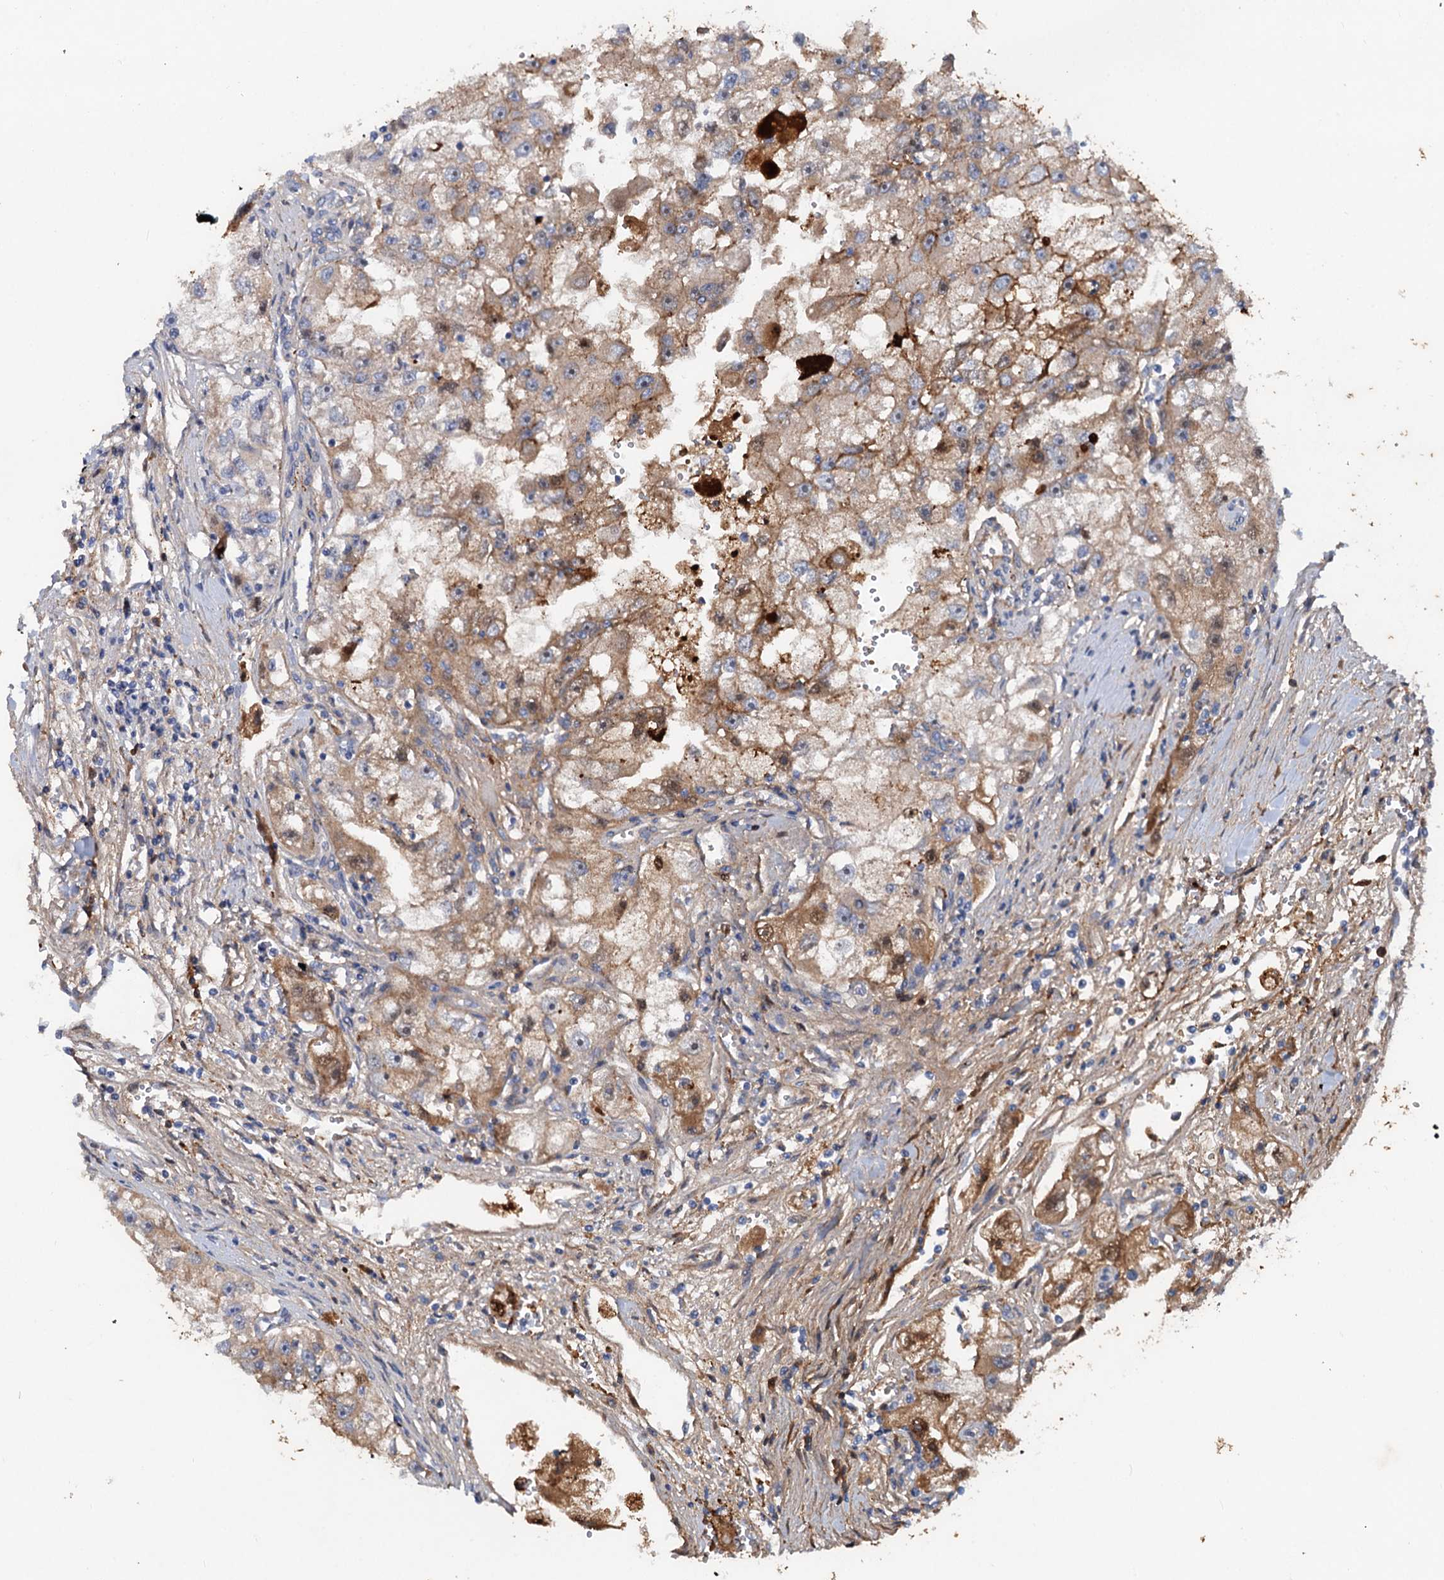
{"staining": {"intensity": "moderate", "quantity": ">75%", "location": "cytoplasmic/membranous"}, "tissue": "renal cancer", "cell_type": "Tumor cells", "image_type": "cancer", "snomed": [{"axis": "morphology", "description": "Adenocarcinoma, NOS"}, {"axis": "topography", "description": "Kidney"}], "caption": "High-magnification brightfield microscopy of renal adenocarcinoma stained with DAB (brown) and counterstained with hematoxylin (blue). tumor cells exhibit moderate cytoplasmic/membranous positivity is present in about>75% of cells.", "gene": "CHRD", "patient": {"sex": "male", "age": 63}}